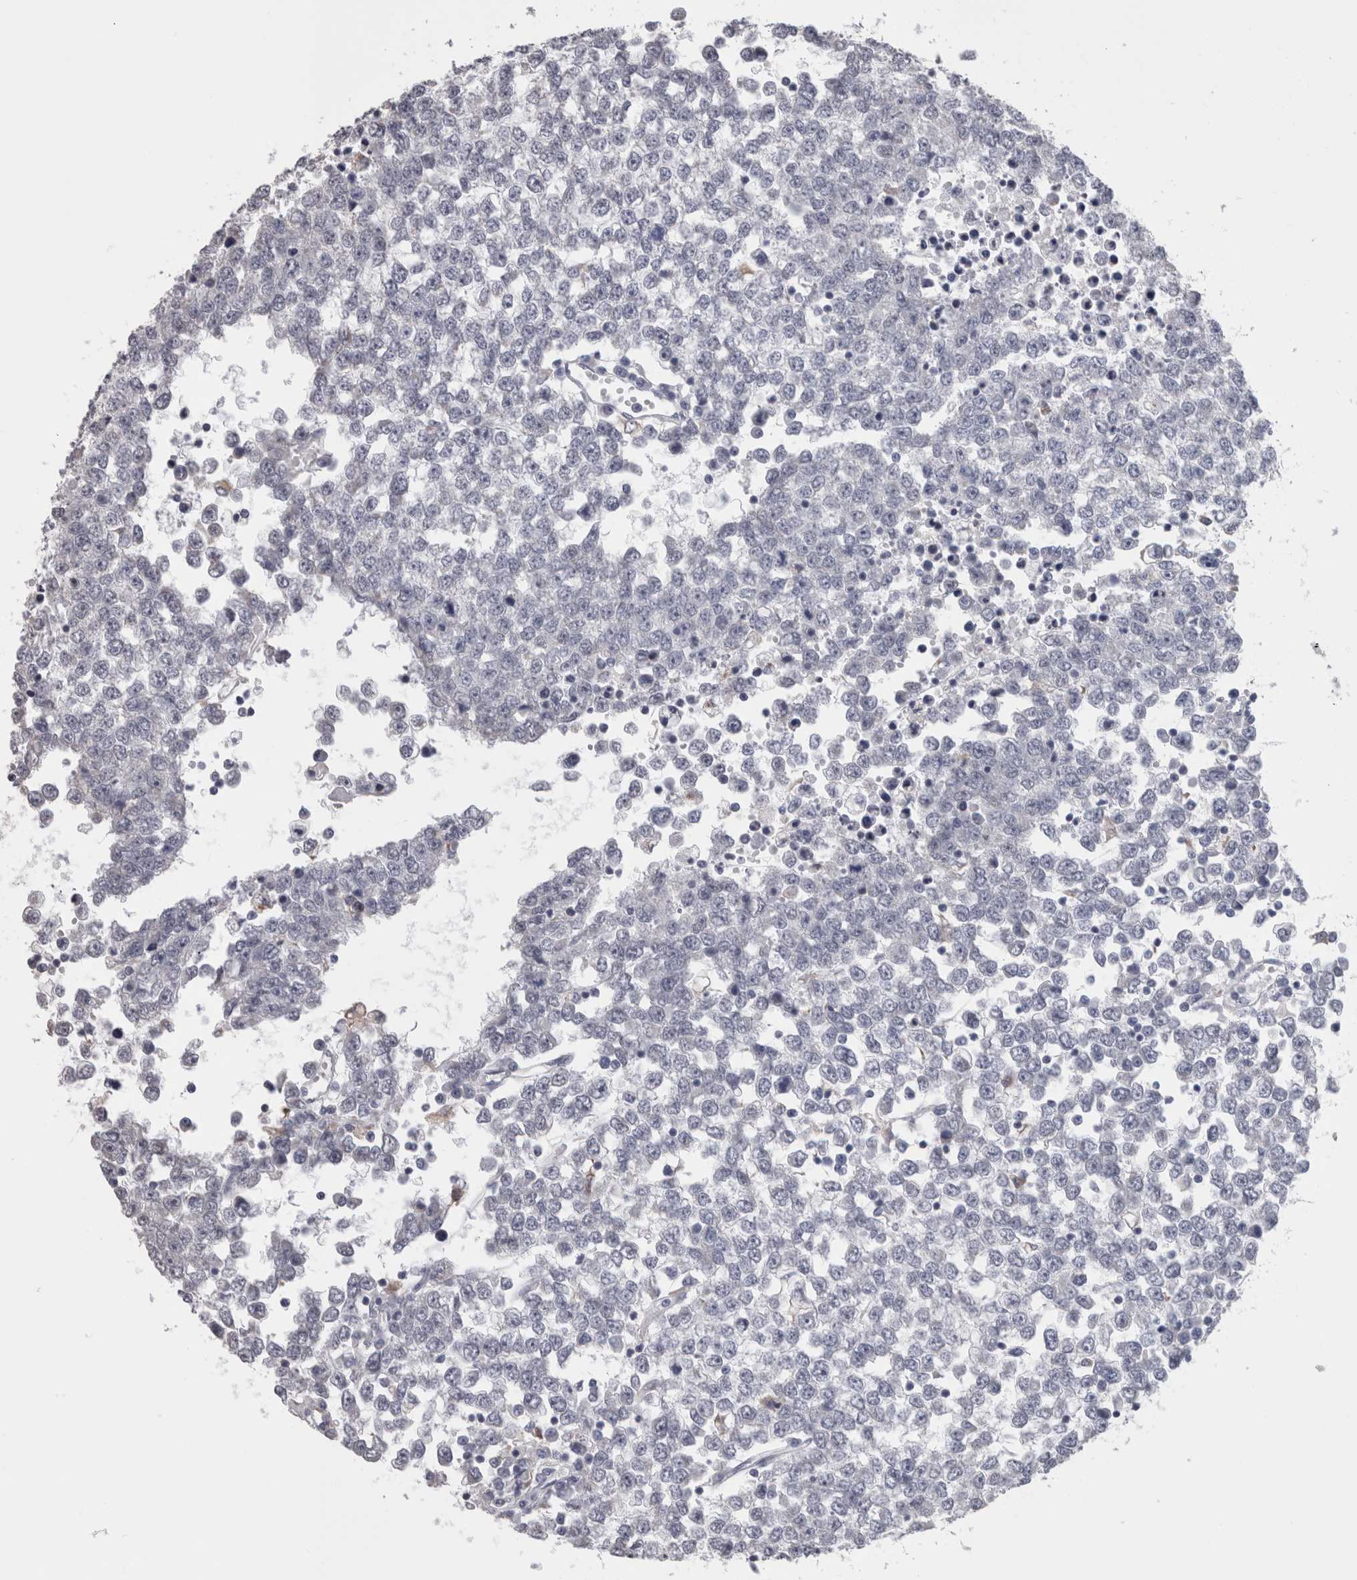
{"staining": {"intensity": "negative", "quantity": "none", "location": "none"}, "tissue": "testis cancer", "cell_type": "Tumor cells", "image_type": "cancer", "snomed": [{"axis": "morphology", "description": "Seminoma, NOS"}, {"axis": "topography", "description": "Testis"}], "caption": "High magnification brightfield microscopy of testis cancer stained with DAB (3,3'-diaminobenzidine) (brown) and counterstained with hematoxylin (blue): tumor cells show no significant positivity. Nuclei are stained in blue.", "gene": "GDAP1", "patient": {"sex": "male", "age": 65}}